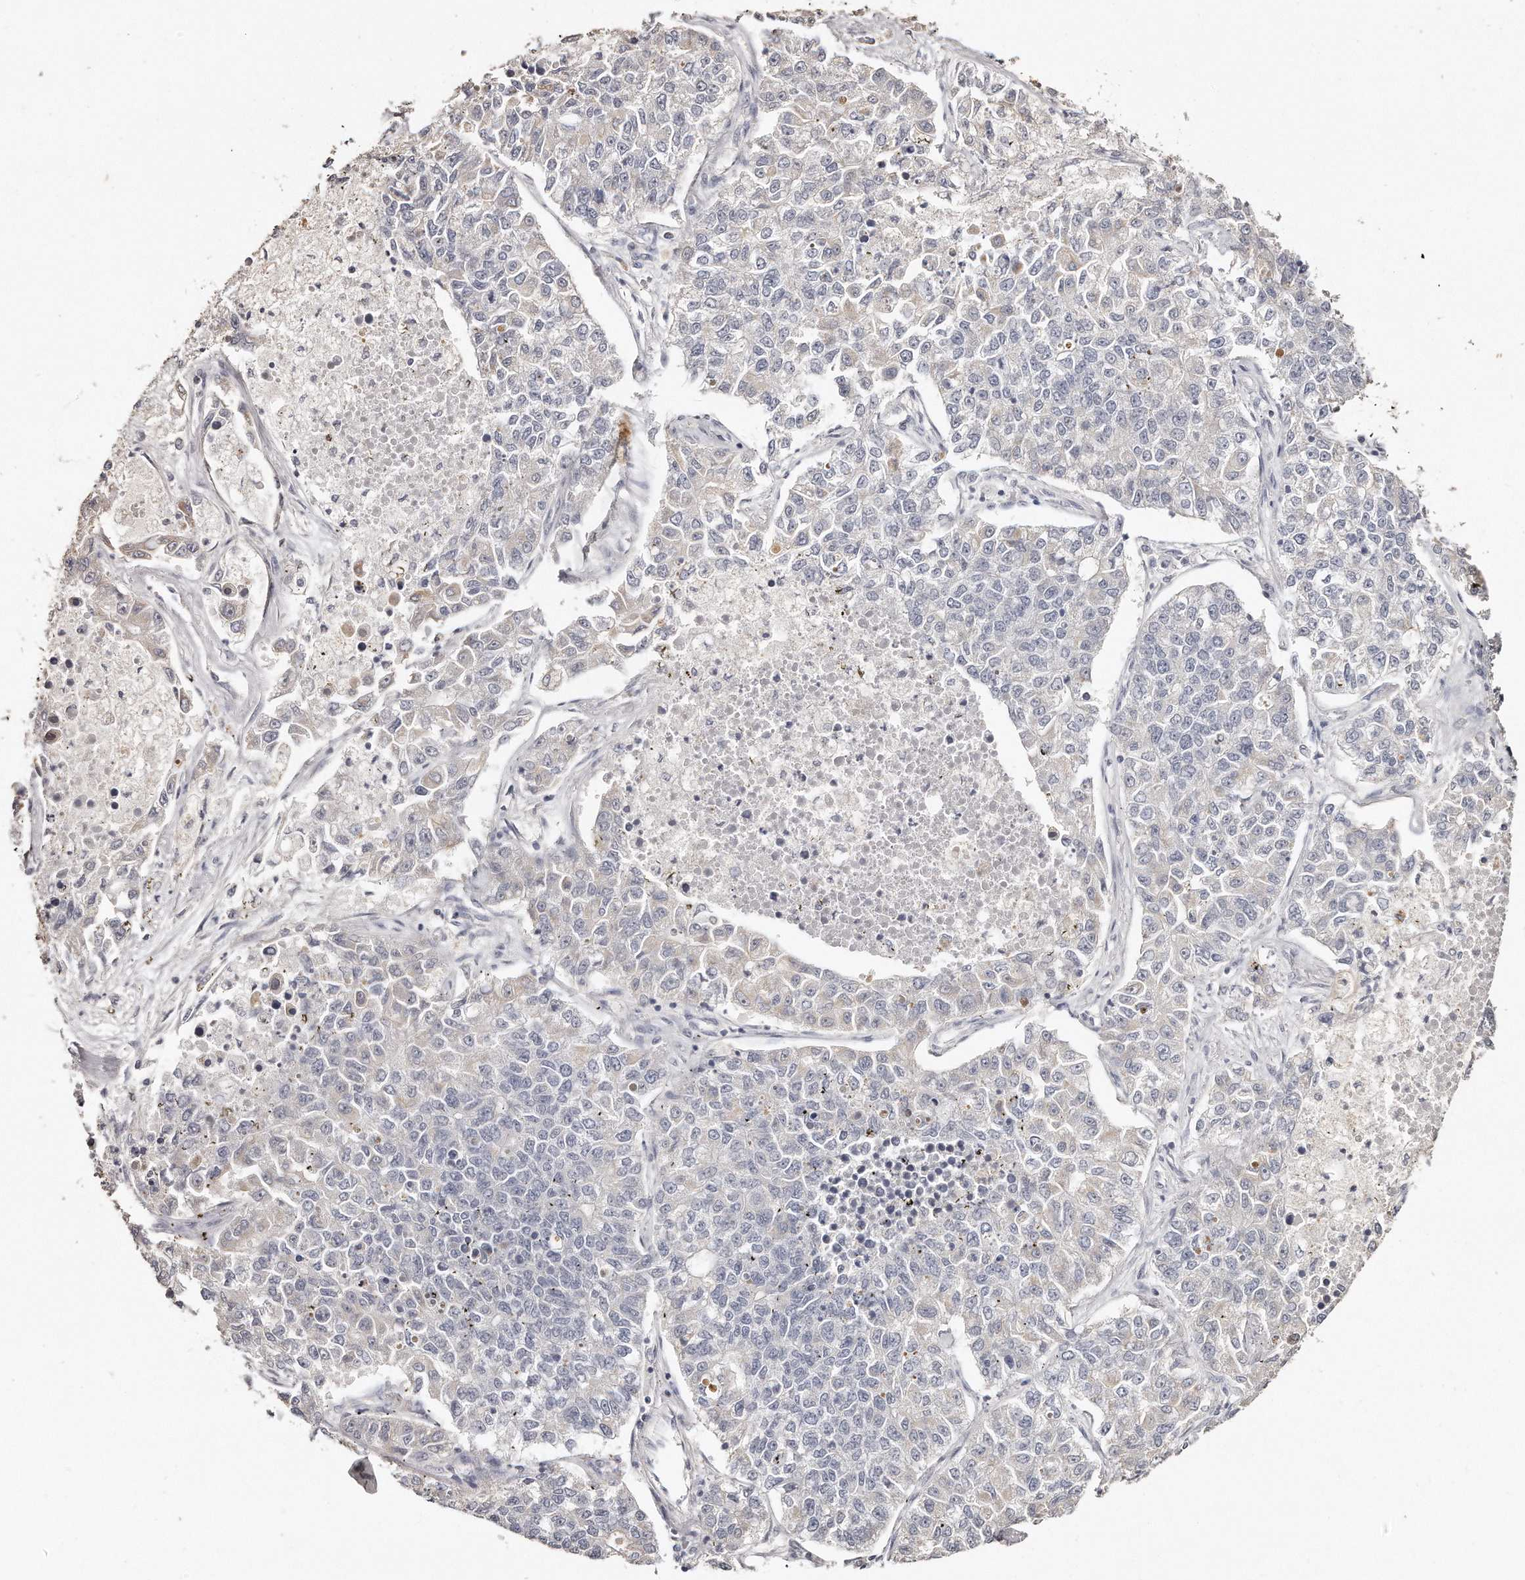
{"staining": {"intensity": "negative", "quantity": "none", "location": "none"}, "tissue": "lung cancer", "cell_type": "Tumor cells", "image_type": "cancer", "snomed": [{"axis": "morphology", "description": "Adenocarcinoma, NOS"}, {"axis": "topography", "description": "Lung"}], "caption": "Human lung cancer (adenocarcinoma) stained for a protein using immunohistochemistry displays no staining in tumor cells.", "gene": "ZYG11A", "patient": {"sex": "male", "age": 49}}